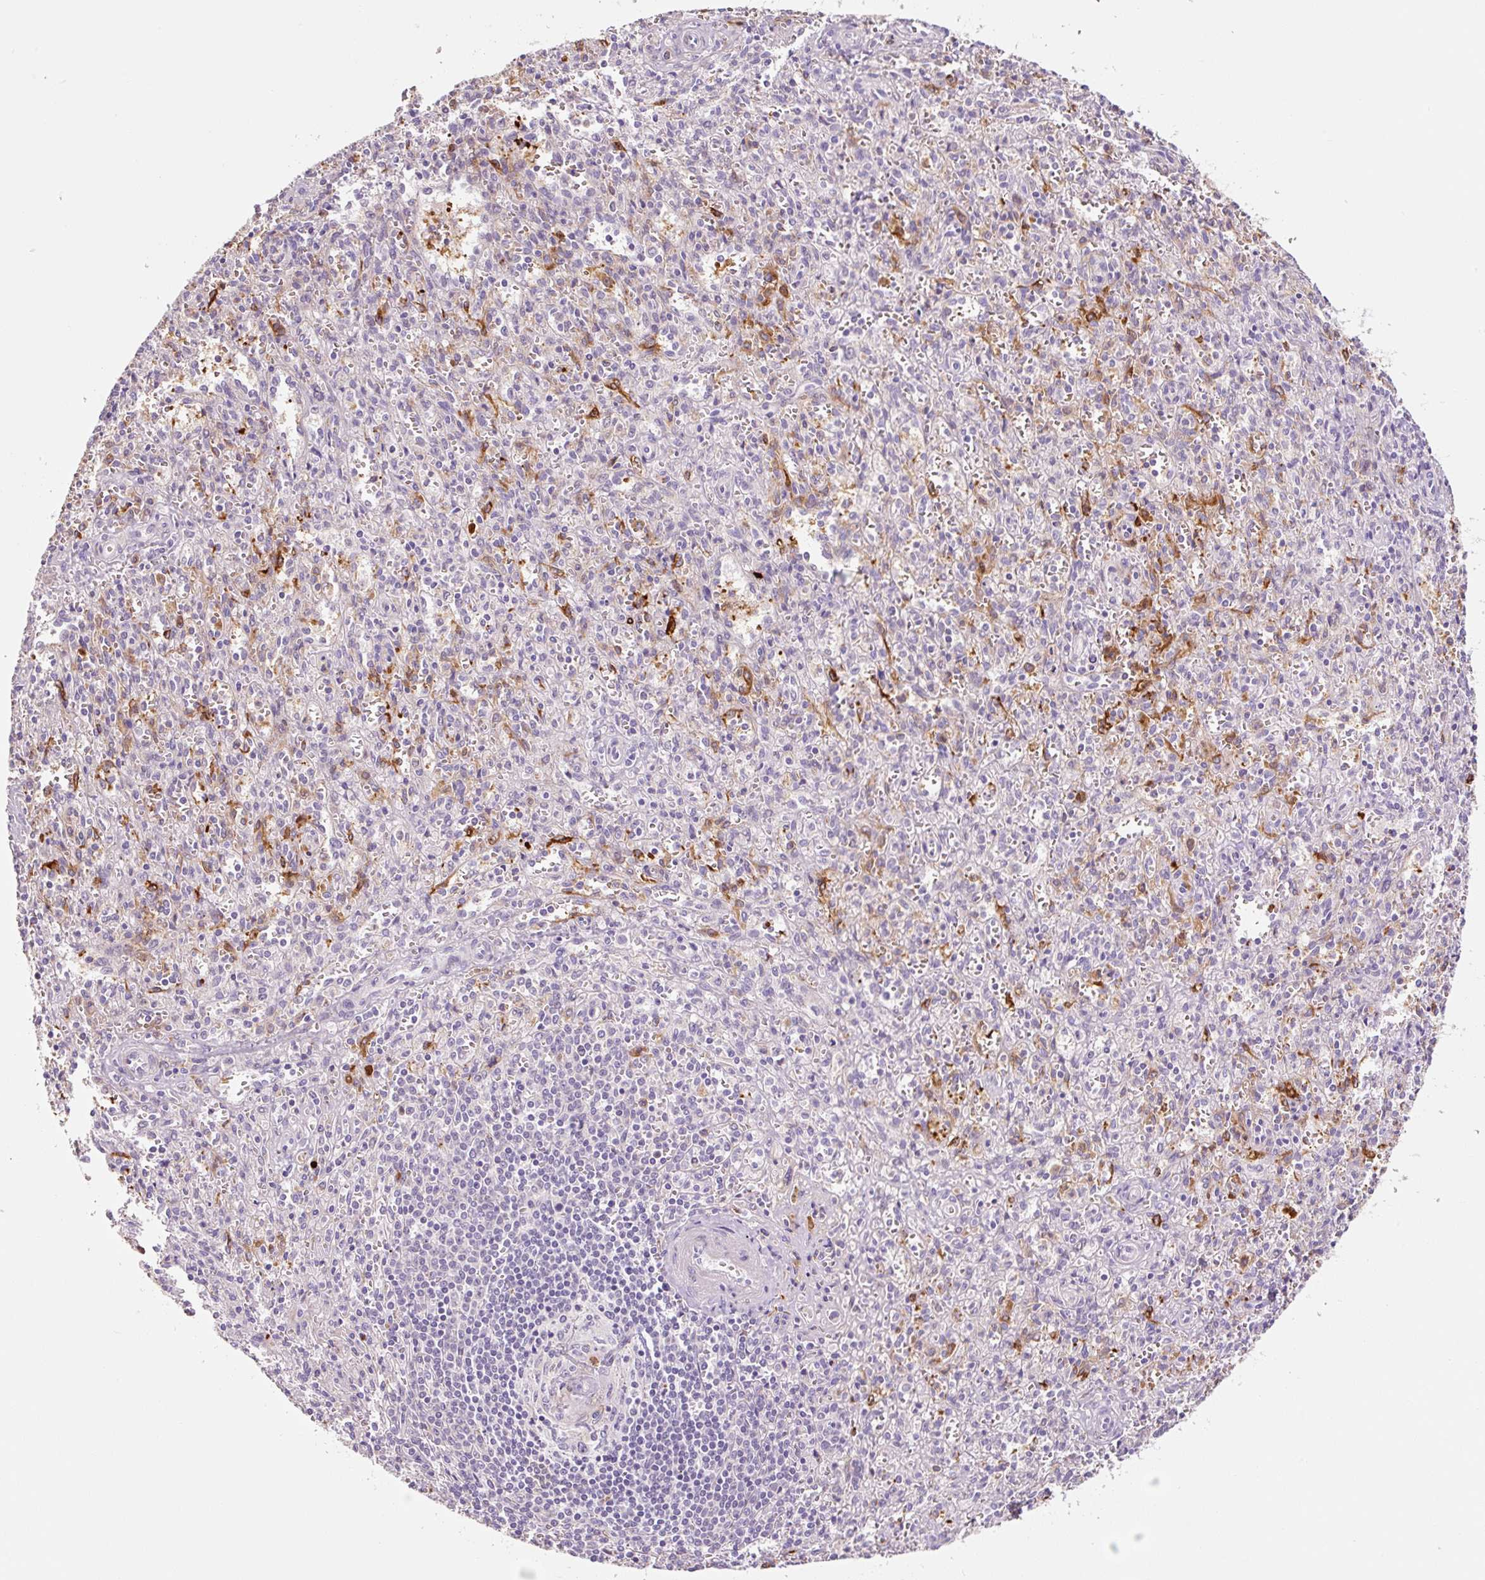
{"staining": {"intensity": "moderate", "quantity": "<25%", "location": "cytoplasmic/membranous"}, "tissue": "spleen", "cell_type": "Cells in red pulp", "image_type": "normal", "snomed": [{"axis": "morphology", "description": "Normal tissue, NOS"}, {"axis": "topography", "description": "Spleen"}], "caption": "High-magnification brightfield microscopy of benign spleen stained with DAB (brown) and counterstained with hematoxylin (blue). cells in red pulp exhibit moderate cytoplasmic/membranous expression is identified in approximately<25% of cells.", "gene": "FUT10", "patient": {"sex": "female", "age": 26}}